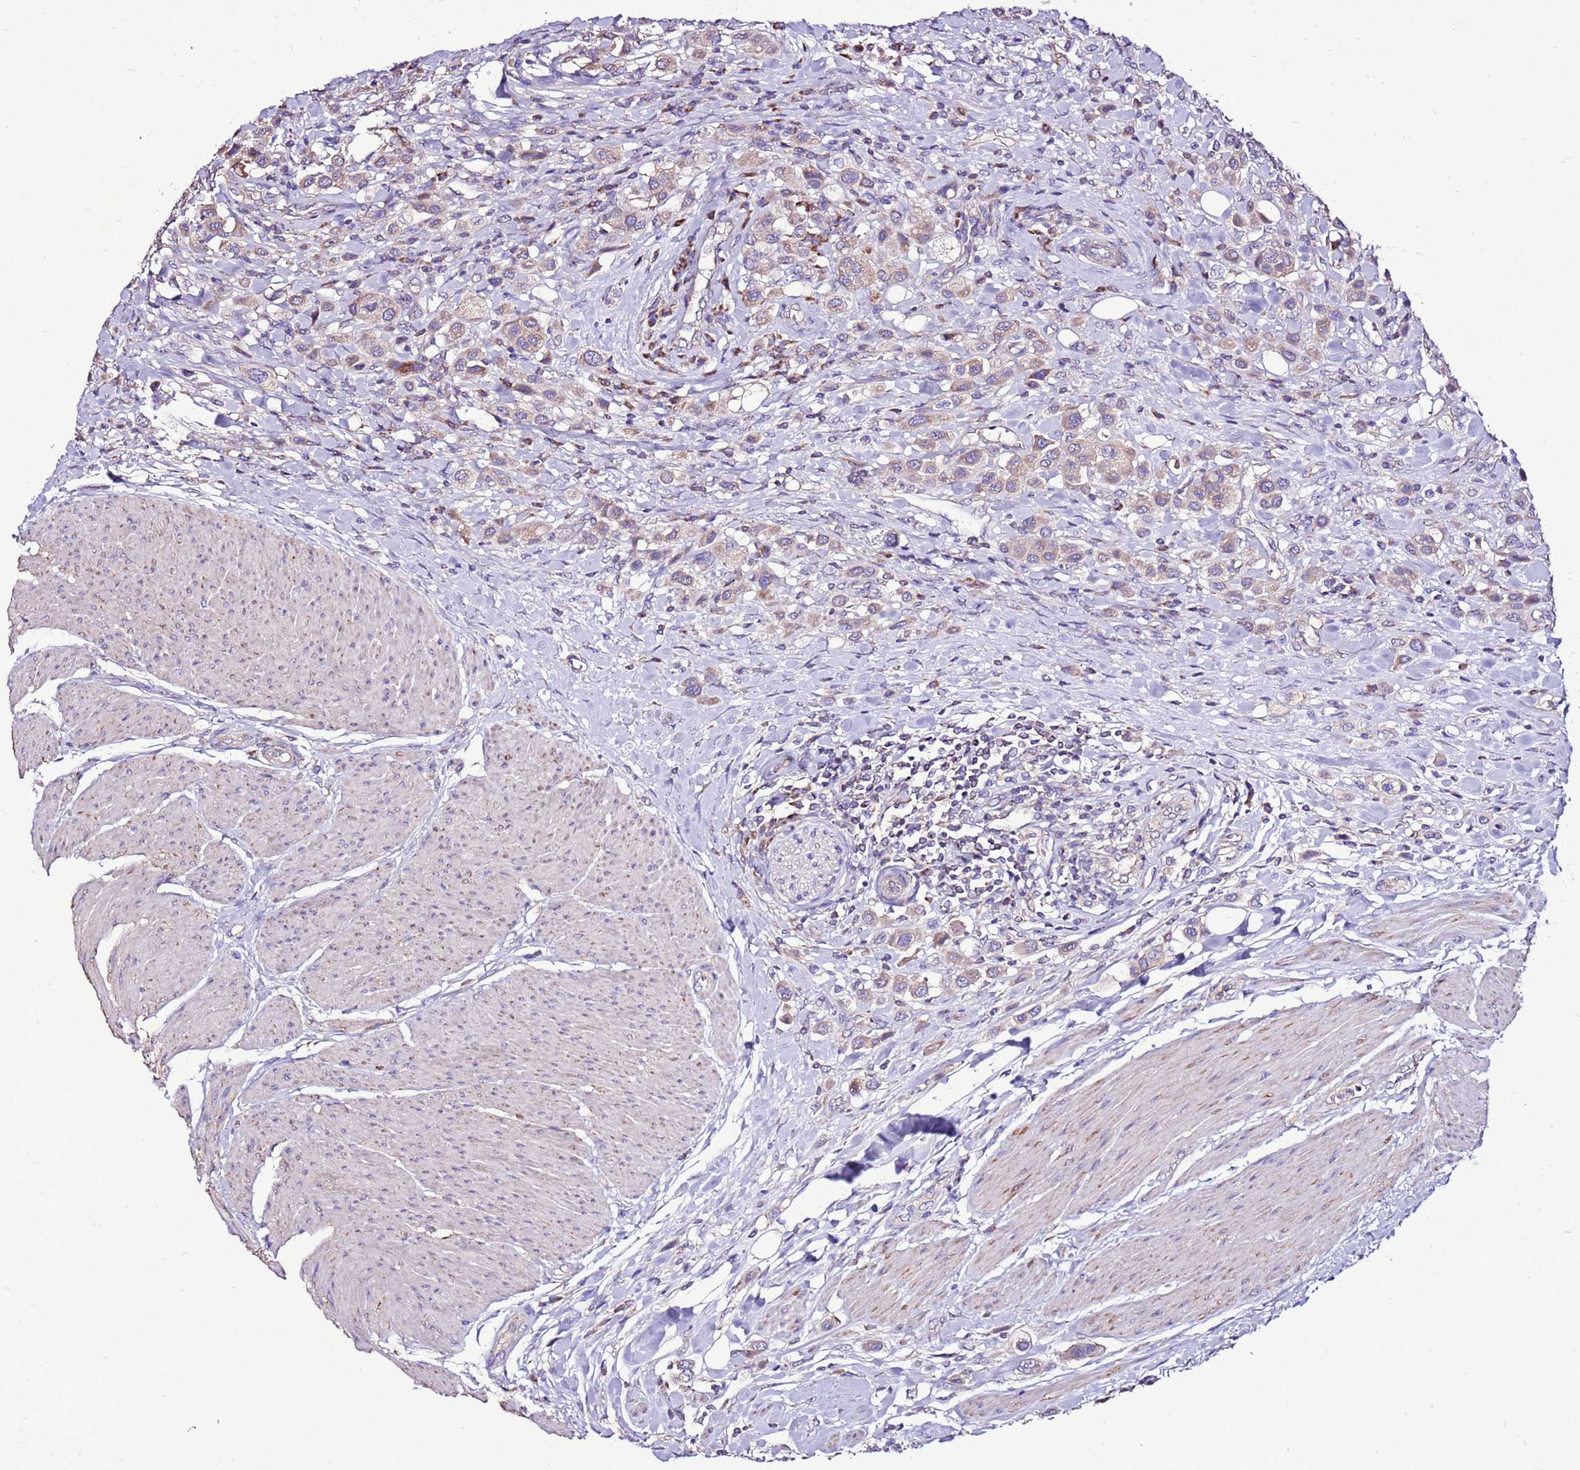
{"staining": {"intensity": "weak", "quantity": ">75%", "location": "cytoplasmic/membranous"}, "tissue": "urothelial cancer", "cell_type": "Tumor cells", "image_type": "cancer", "snomed": [{"axis": "morphology", "description": "Urothelial carcinoma, High grade"}, {"axis": "topography", "description": "Urinary bladder"}], "caption": "A micrograph showing weak cytoplasmic/membranous staining in about >75% of tumor cells in high-grade urothelial carcinoma, as visualized by brown immunohistochemical staining.", "gene": "TMEM106C", "patient": {"sex": "male", "age": 50}}